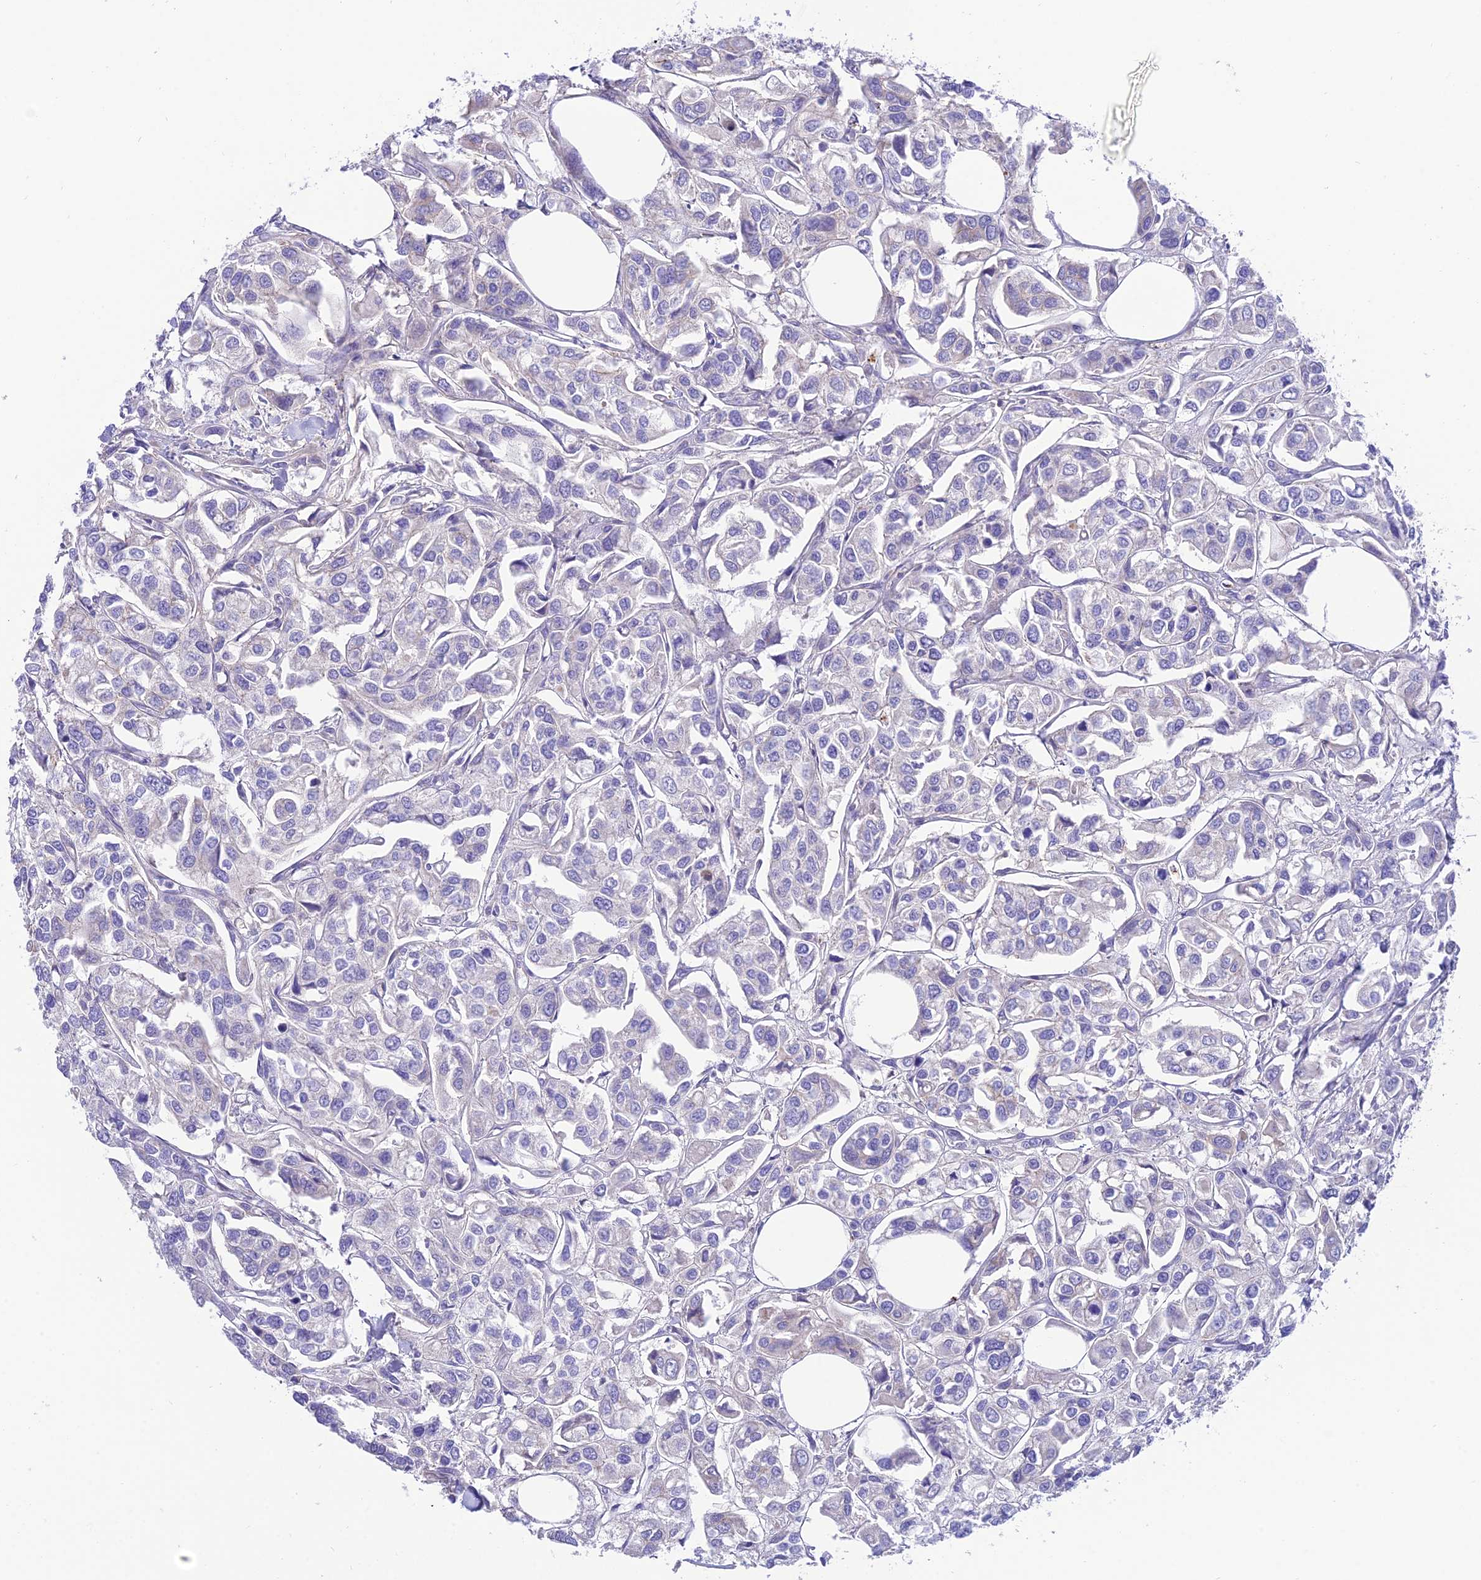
{"staining": {"intensity": "negative", "quantity": "none", "location": "none"}, "tissue": "urothelial cancer", "cell_type": "Tumor cells", "image_type": "cancer", "snomed": [{"axis": "morphology", "description": "Urothelial carcinoma, High grade"}, {"axis": "topography", "description": "Urinary bladder"}], "caption": "The immunohistochemistry micrograph has no significant expression in tumor cells of urothelial cancer tissue.", "gene": "CCDC157", "patient": {"sex": "male", "age": 67}}